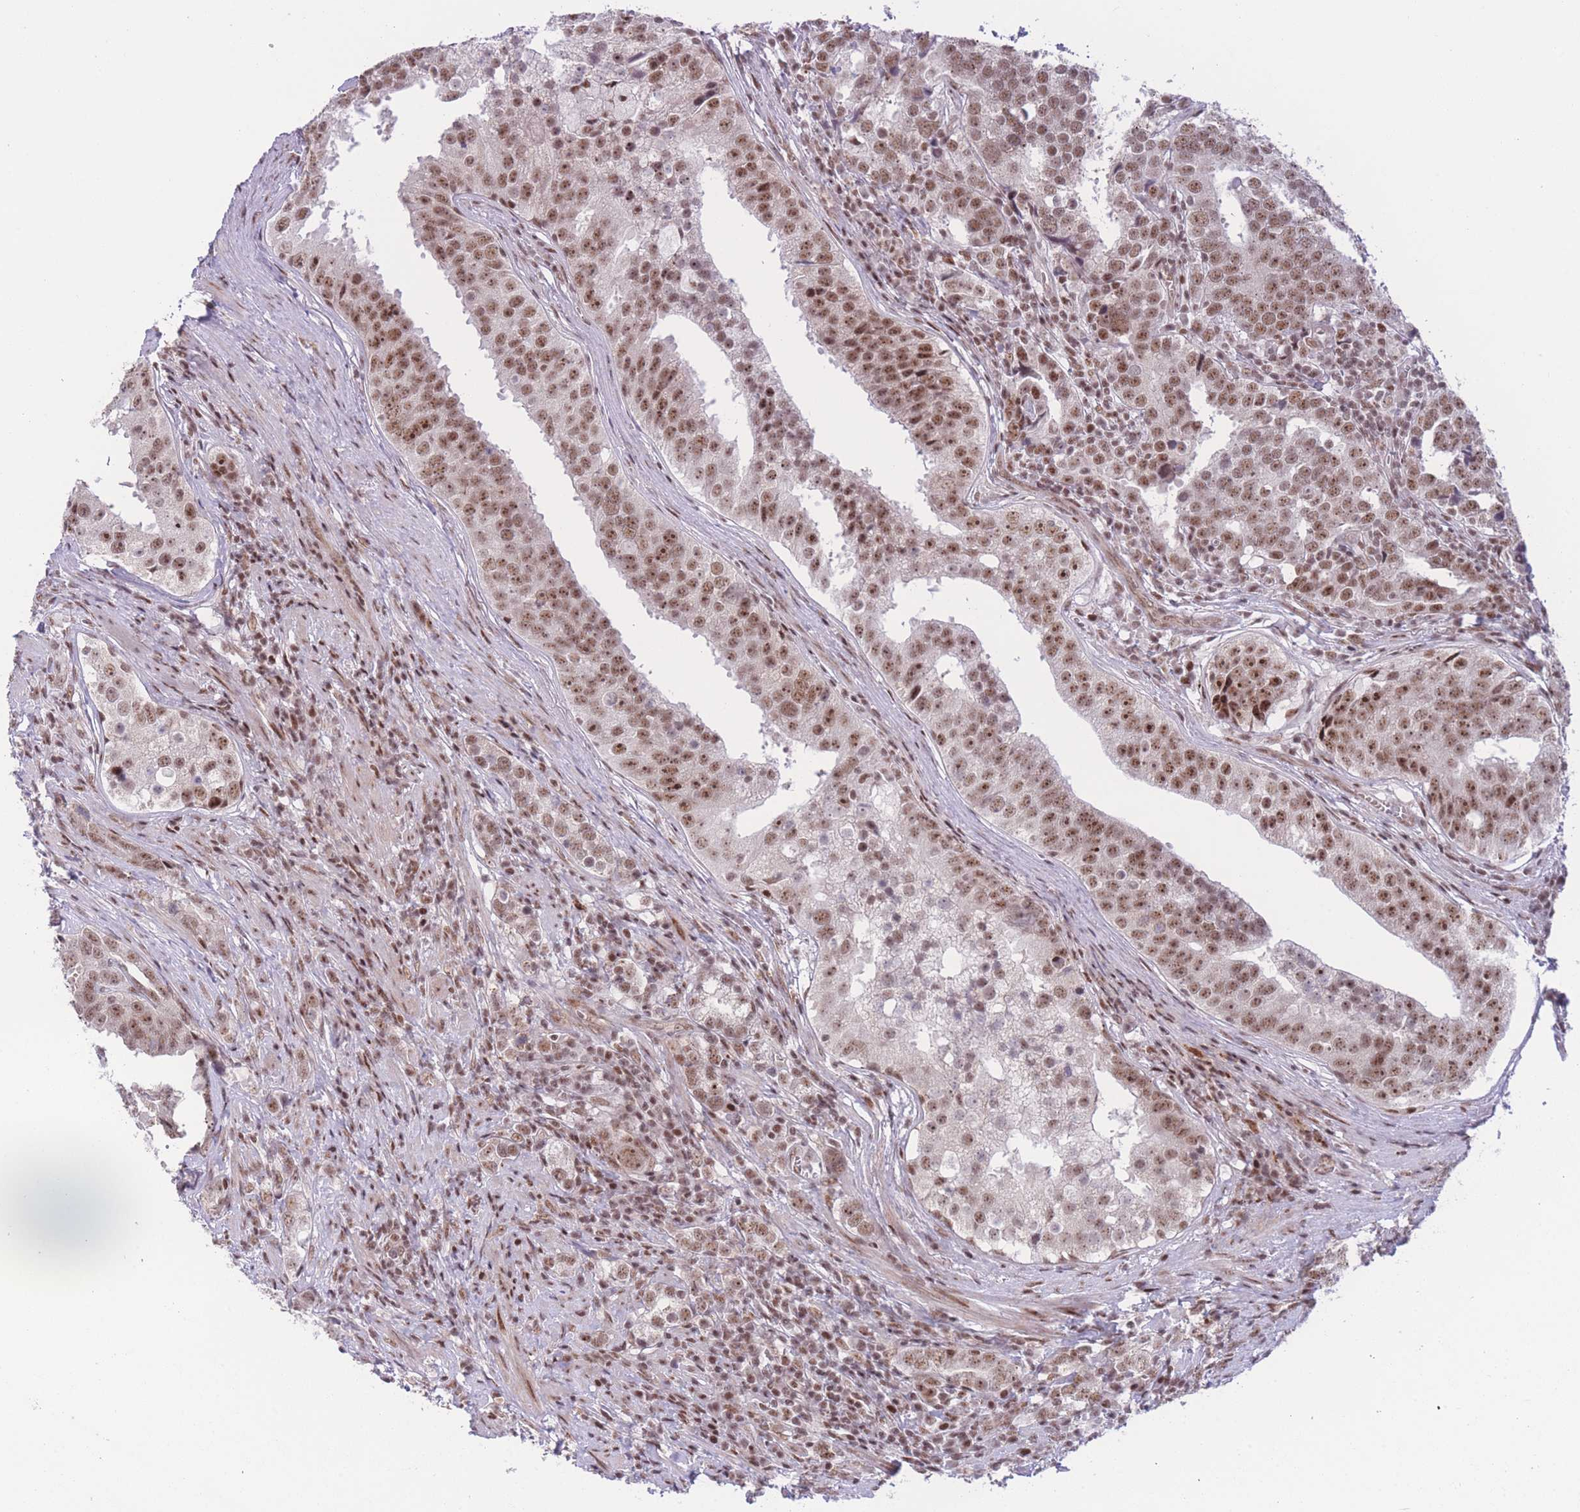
{"staining": {"intensity": "moderate", "quantity": ">75%", "location": "nuclear"}, "tissue": "prostate cancer", "cell_type": "Tumor cells", "image_type": "cancer", "snomed": [{"axis": "morphology", "description": "Adenocarcinoma, High grade"}, {"axis": "topography", "description": "Prostate"}], "caption": "The immunohistochemical stain highlights moderate nuclear positivity in tumor cells of prostate cancer (high-grade adenocarcinoma) tissue.", "gene": "PCIF1", "patient": {"sex": "male", "age": 71}}